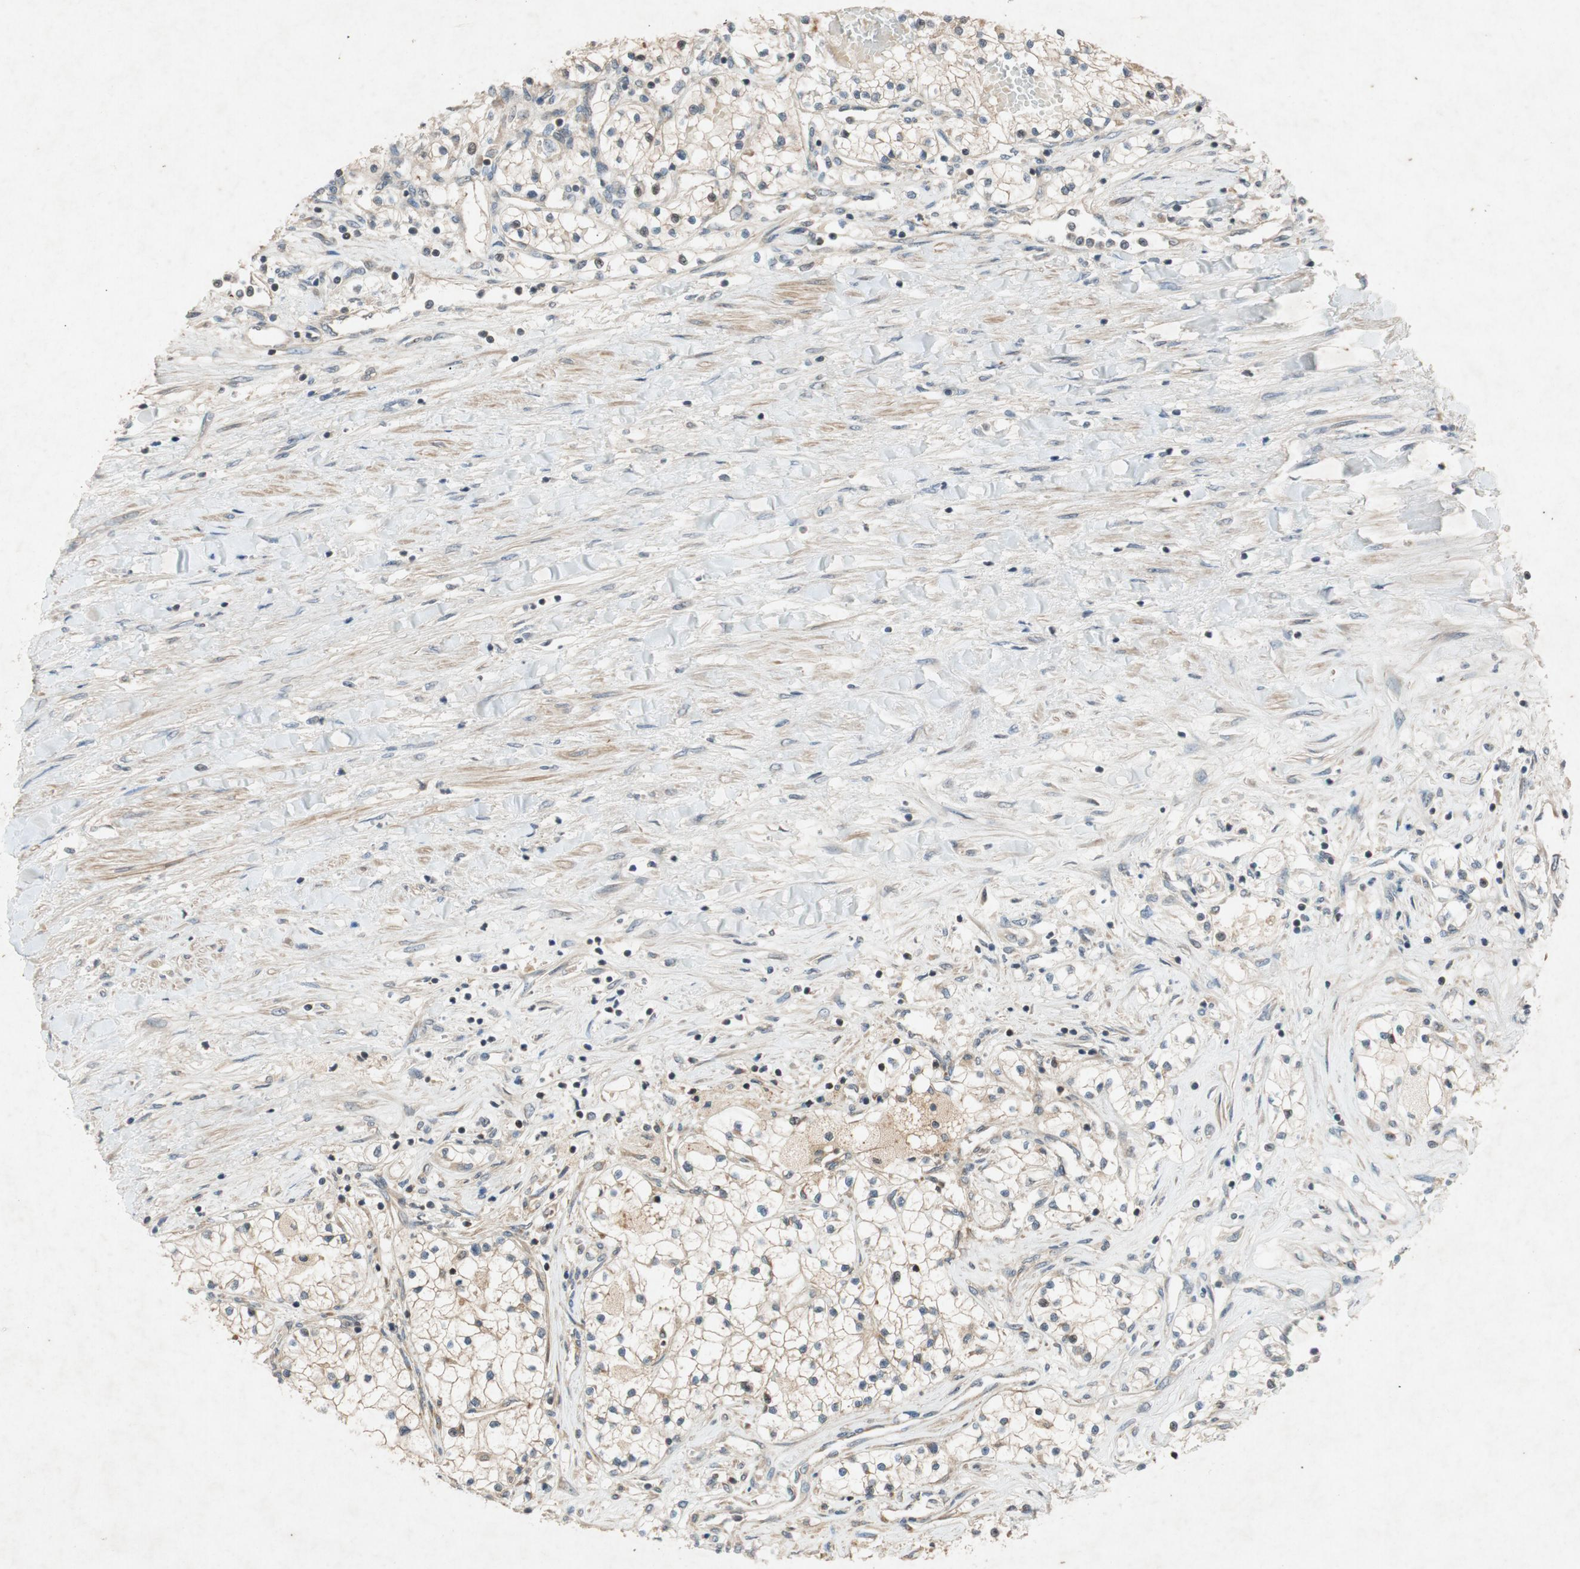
{"staining": {"intensity": "weak", "quantity": ">75%", "location": "cytoplasmic/membranous"}, "tissue": "renal cancer", "cell_type": "Tumor cells", "image_type": "cancer", "snomed": [{"axis": "morphology", "description": "Adenocarcinoma, NOS"}, {"axis": "topography", "description": "Kidney"}], "caption": "A histopathology image showing weak cytoplasmic/membranous expression in about >75% of tumor cells in renal adenocarcinoma, as visualized by brown immunohistochemical staining.", "gene": "ATP2C1", "patient": {"sex": "male", "age": 68}}